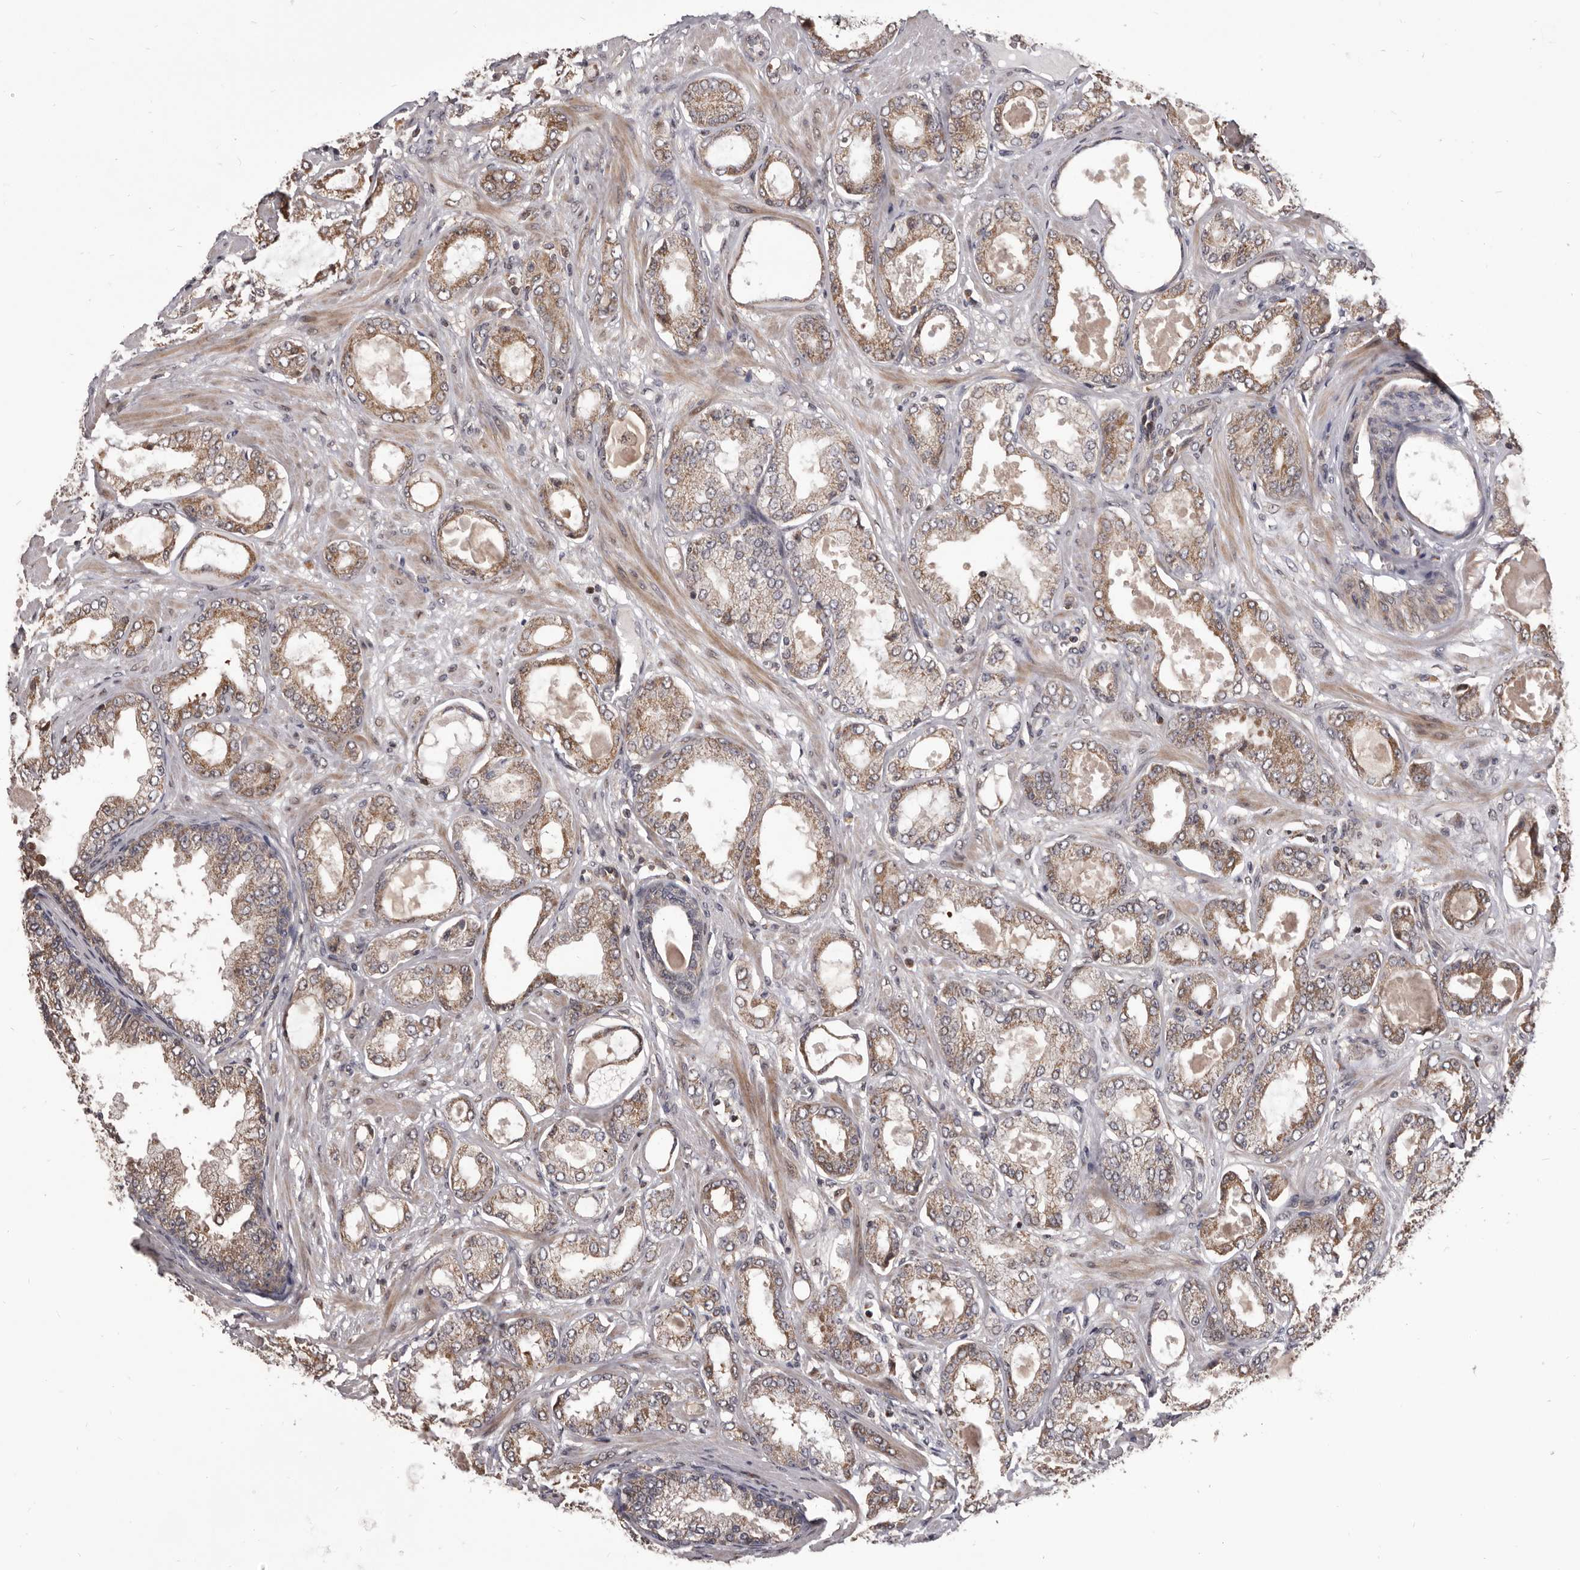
{"staining": {"intensity": "moderate", "quantity": ">75%", "location": "cytoplasmic/membranous"}, "tissue": "prostate cancer", "cell_type": "Tumor cells", "image_type": "cancer", "snomed": [{"axis": "morphology", "description": "Adenocarcinoma, Low grade"}, {"axis": "topography", "description": "Prostate"}], "caption": "Prostate low-grade adenocarcinoma stained with a brown dye demonstrates moderate cytoplasmic/membranous positive expression in about >75% of tumor cells.", "gene": "MAP3K14", "patient": {"sex": "male", "age": 63}}